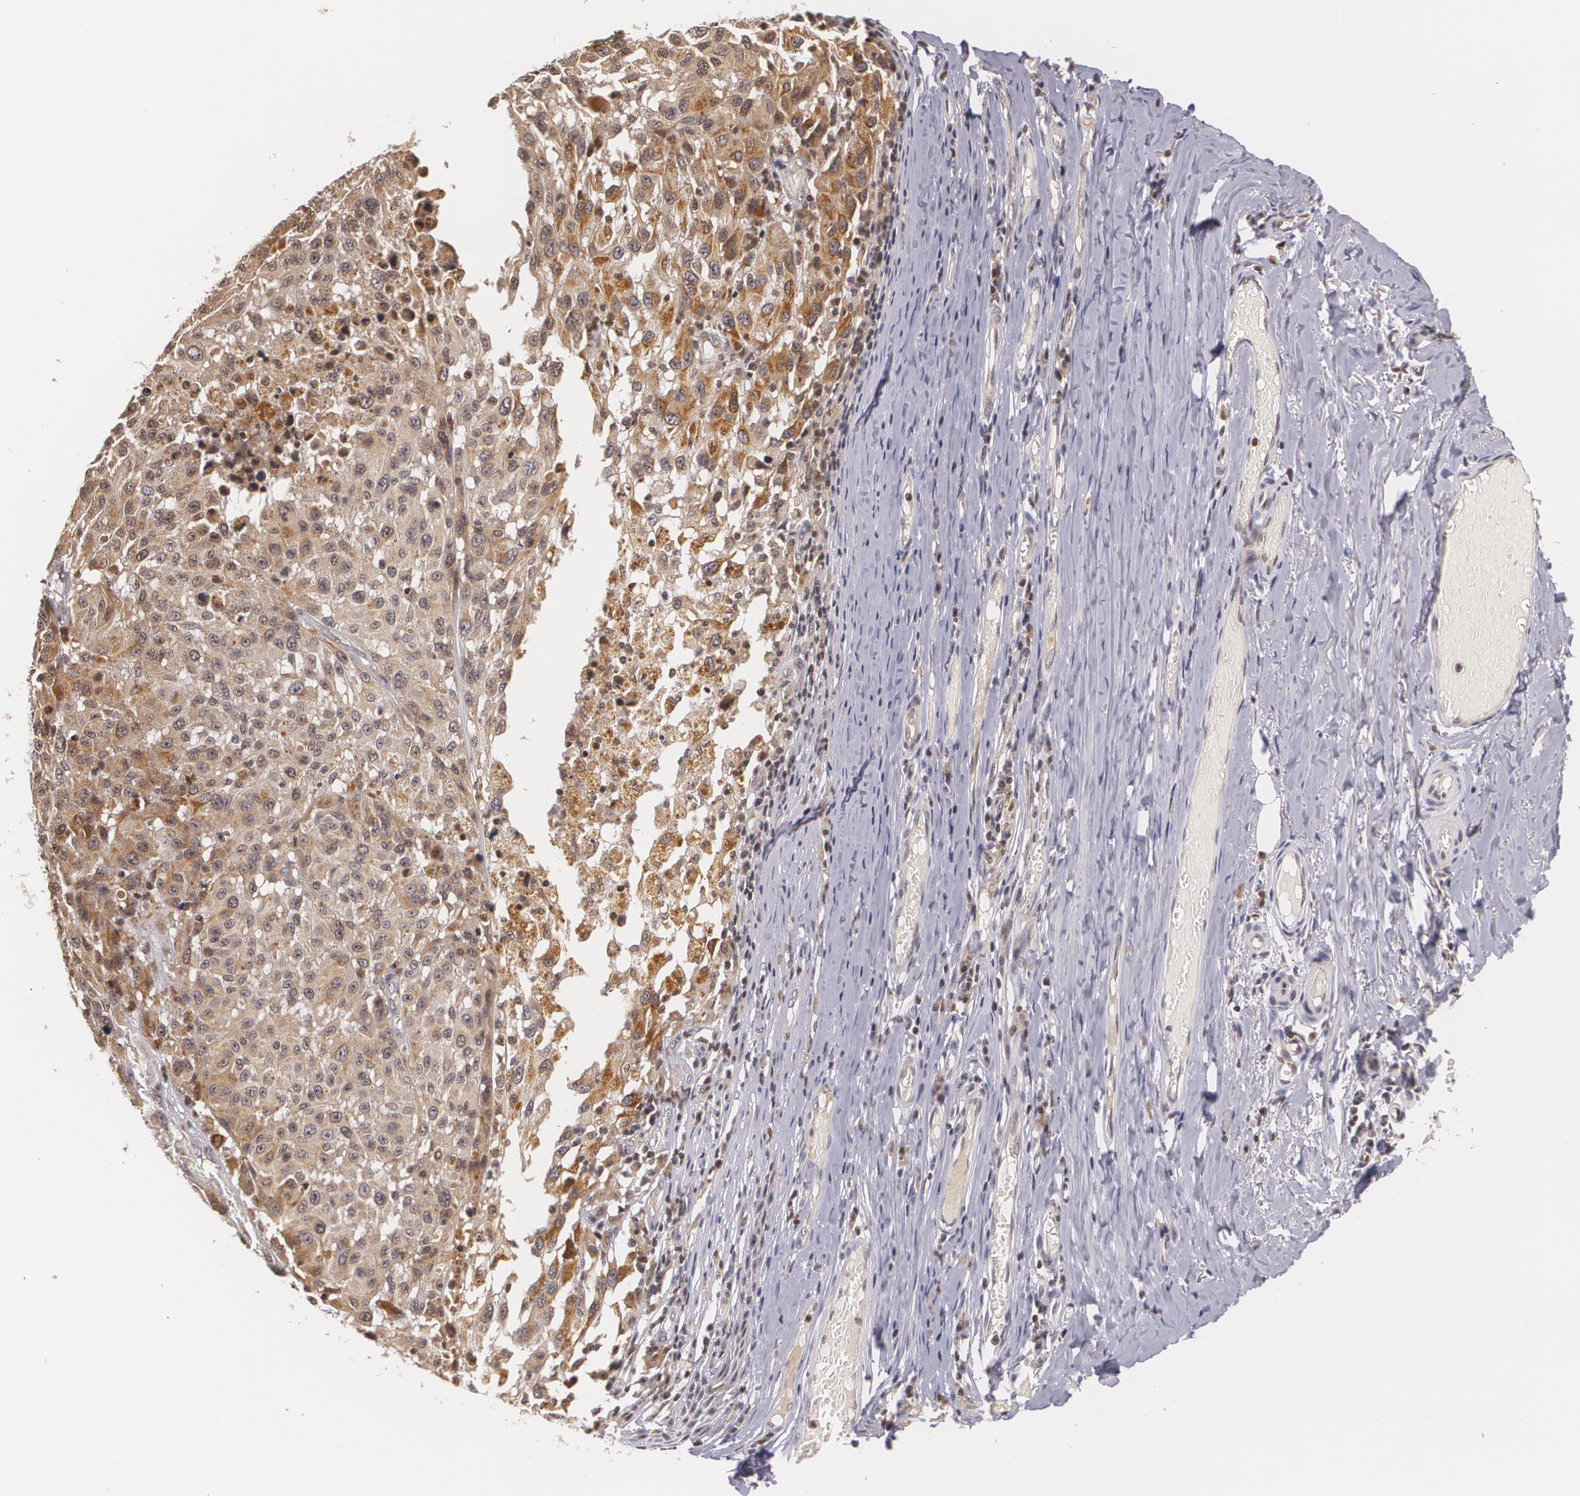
{"staining": {"intensity": "moderate", "quantity": ">75%", "location": "cytoplasmic/membranous"}, "tissue": "melanoma", "cell_type": "Tumor cells", "image_type": "cancer", "snomed": [{"axis": "morphology", "description": "Malignant melanoma, NOS"}, {"axis": "topography", "description": "Skin"}], "caption": "Malignant melanoma tissue reveals moderate cytoplasmic/membranous positivity in approximately >75% of tumor cells The staining was performed using DAB (3,3'-diaminobenzidine) to visualize the protein expression in brown, while the nuclei were stained in blue with hematoxylin (Magnification: 20x).", "gene": "VAV3", "patient": {"sex": "female", "age": 77}}